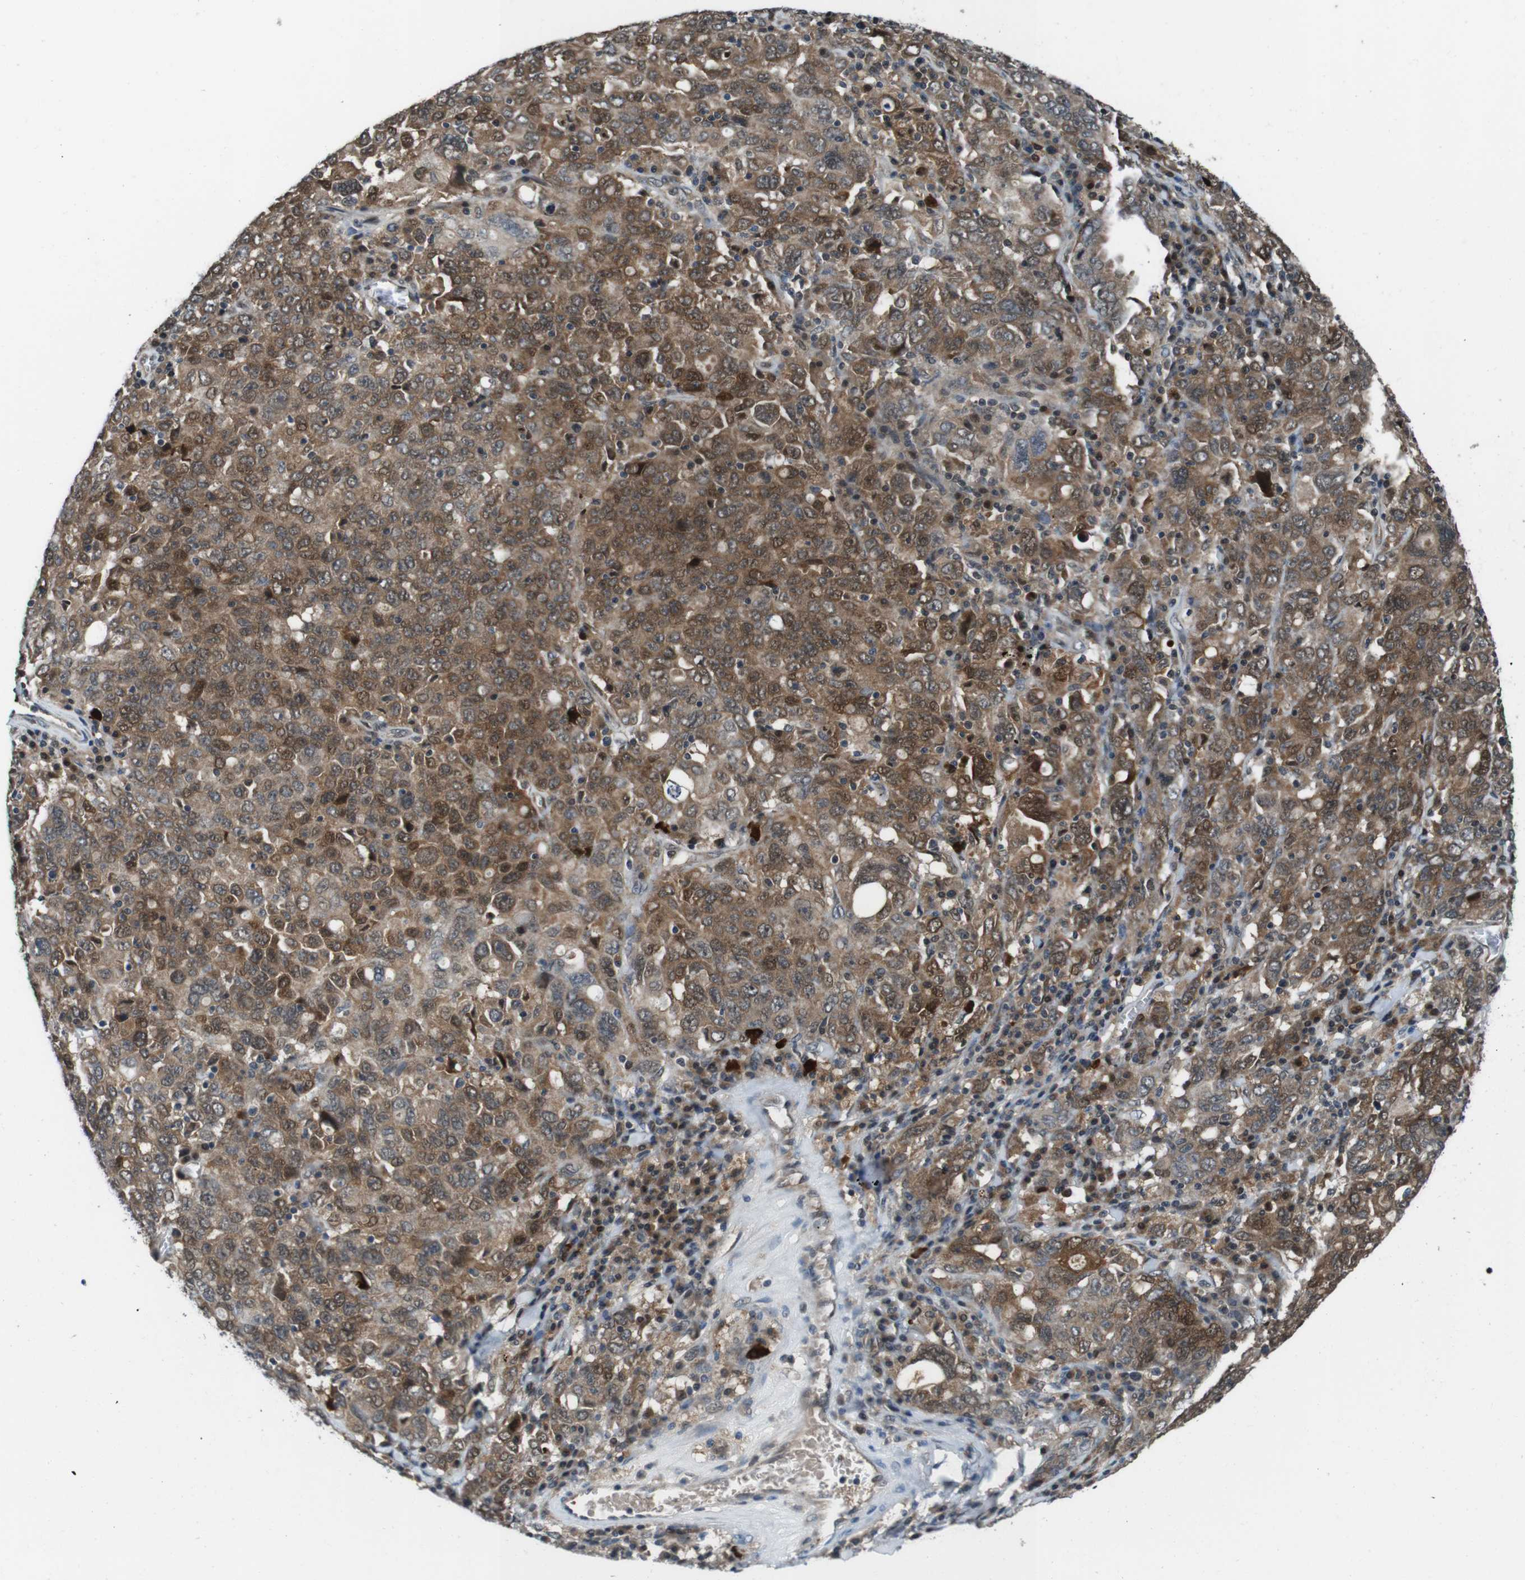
{"staining": {"intensity": "moderate", "quantity": ">75%", "location": "cytoplasmic/membranous,nuclear"}, "tissue": "ovarian cancer", "cell_type": "Tumor cells", "image_type": "cancer", "snomed": [{"axis": "morphology", "description": "Carcinoma, endometroid"}, {"axis": "topography", "description": "Ovary"}], "caption": "A brown stain labels moderate cytoplasmic/membranous and nuclear positivity of a protein in ovarian cancer (endometroid carcinoma) tumor cells. The staining is performed using DAB brown chromogen to label protein expression. The nuclei are counter-stained blue using hematoxylin.", "gene": "LRP5", "patient": {"sex": "female", "age": 62}}